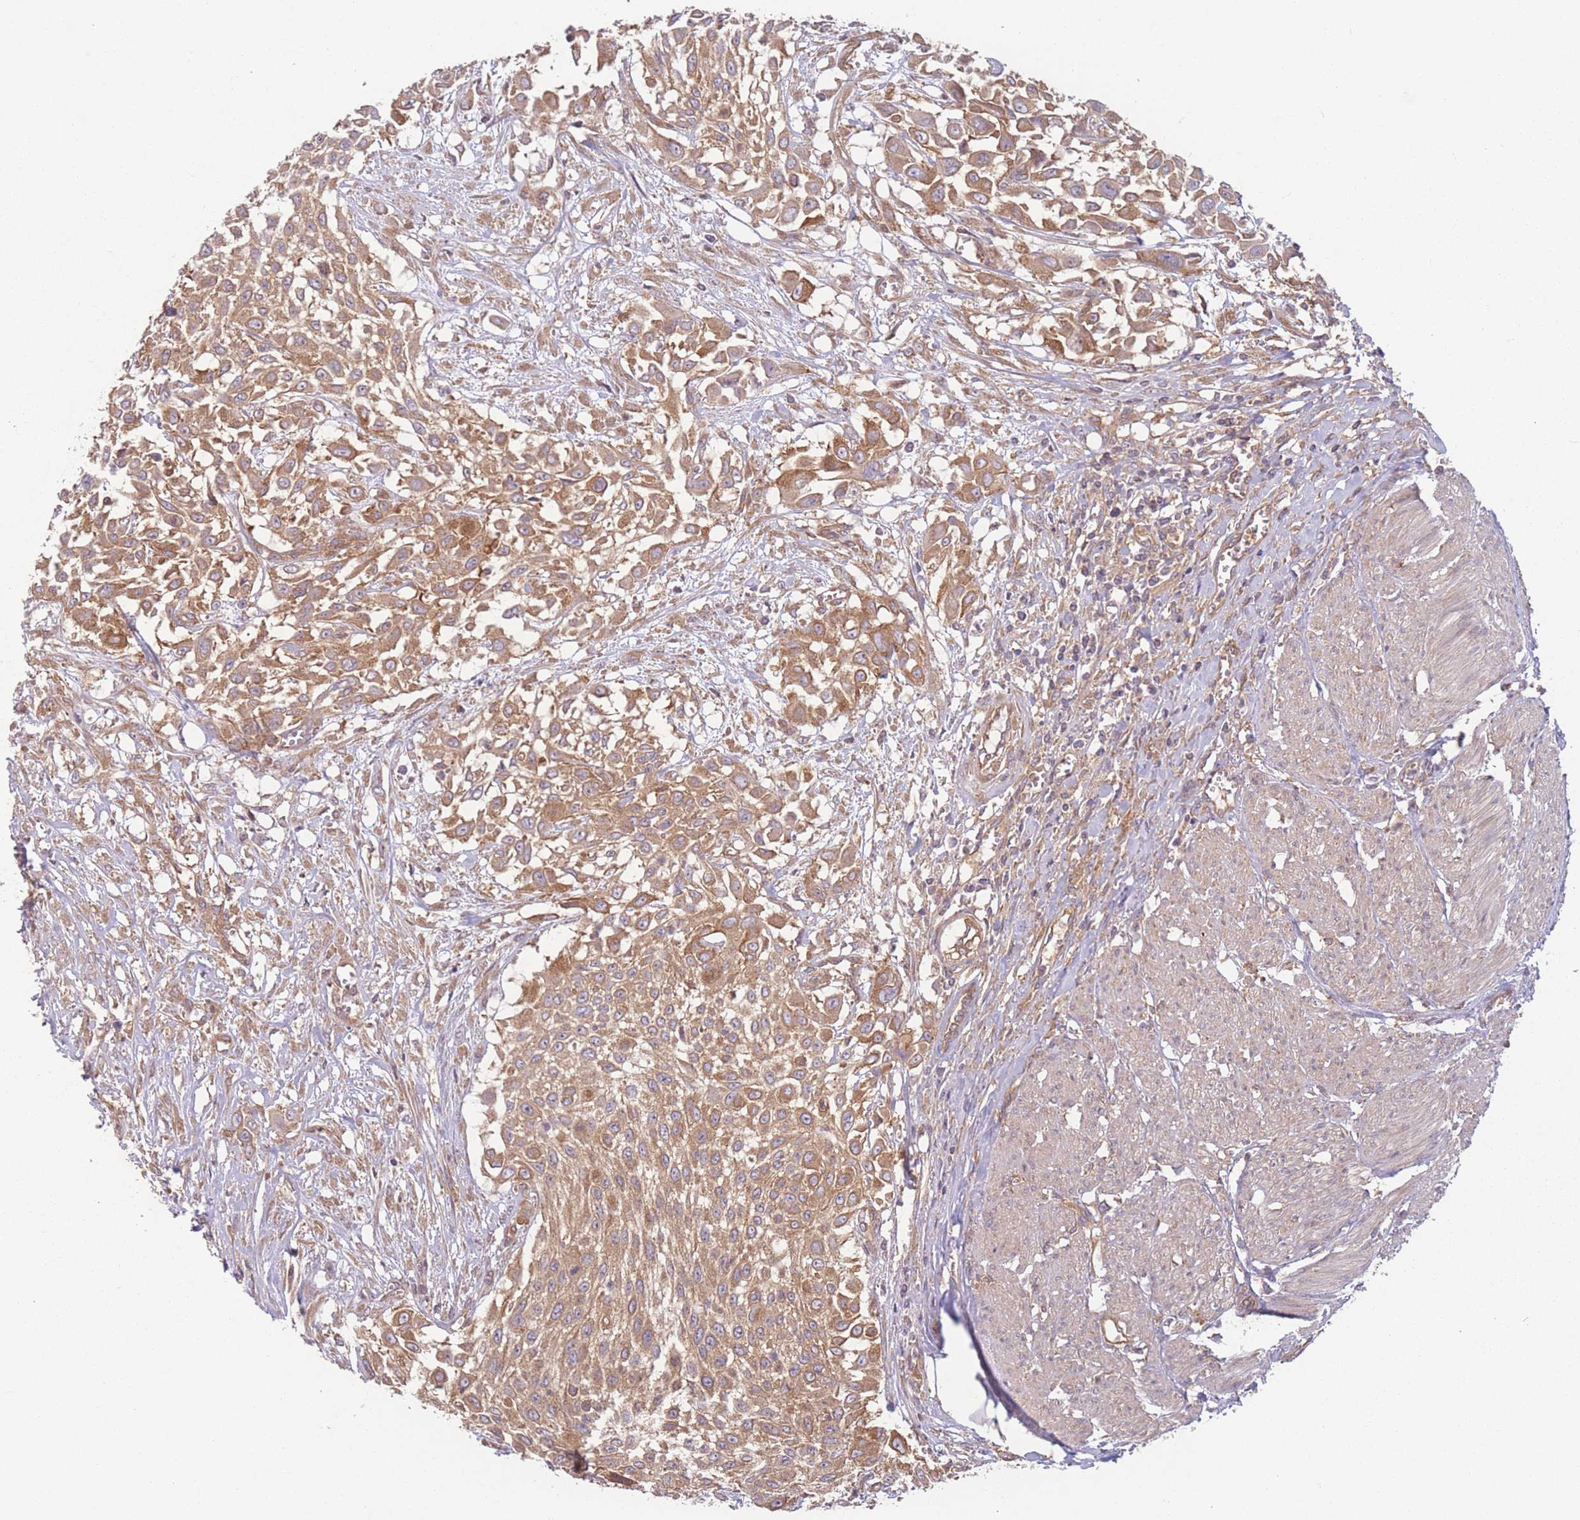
{"staining": {"intensity": "moderate", "quantity": ">75%", "location": "cytoplasmic/membranous"}, "tissue": "urothelial cancer", "cell_type": "Tumor cells", "image_type": "cancer", "snomed": [{"axis": "morphology", "description": "Urothelial carcinoma, High grade"}, {"axis": "topography", "description": "Urinary bladder"}], "caption": "Urothelial carcinoma (high-grade) stained with a brown dye reveals moderate cytoplasmic/membranous positive staining in approximately >75% of tumor cells.", "gene": "WASHC2A", "patient": {"sex": "male", "age": 57}}